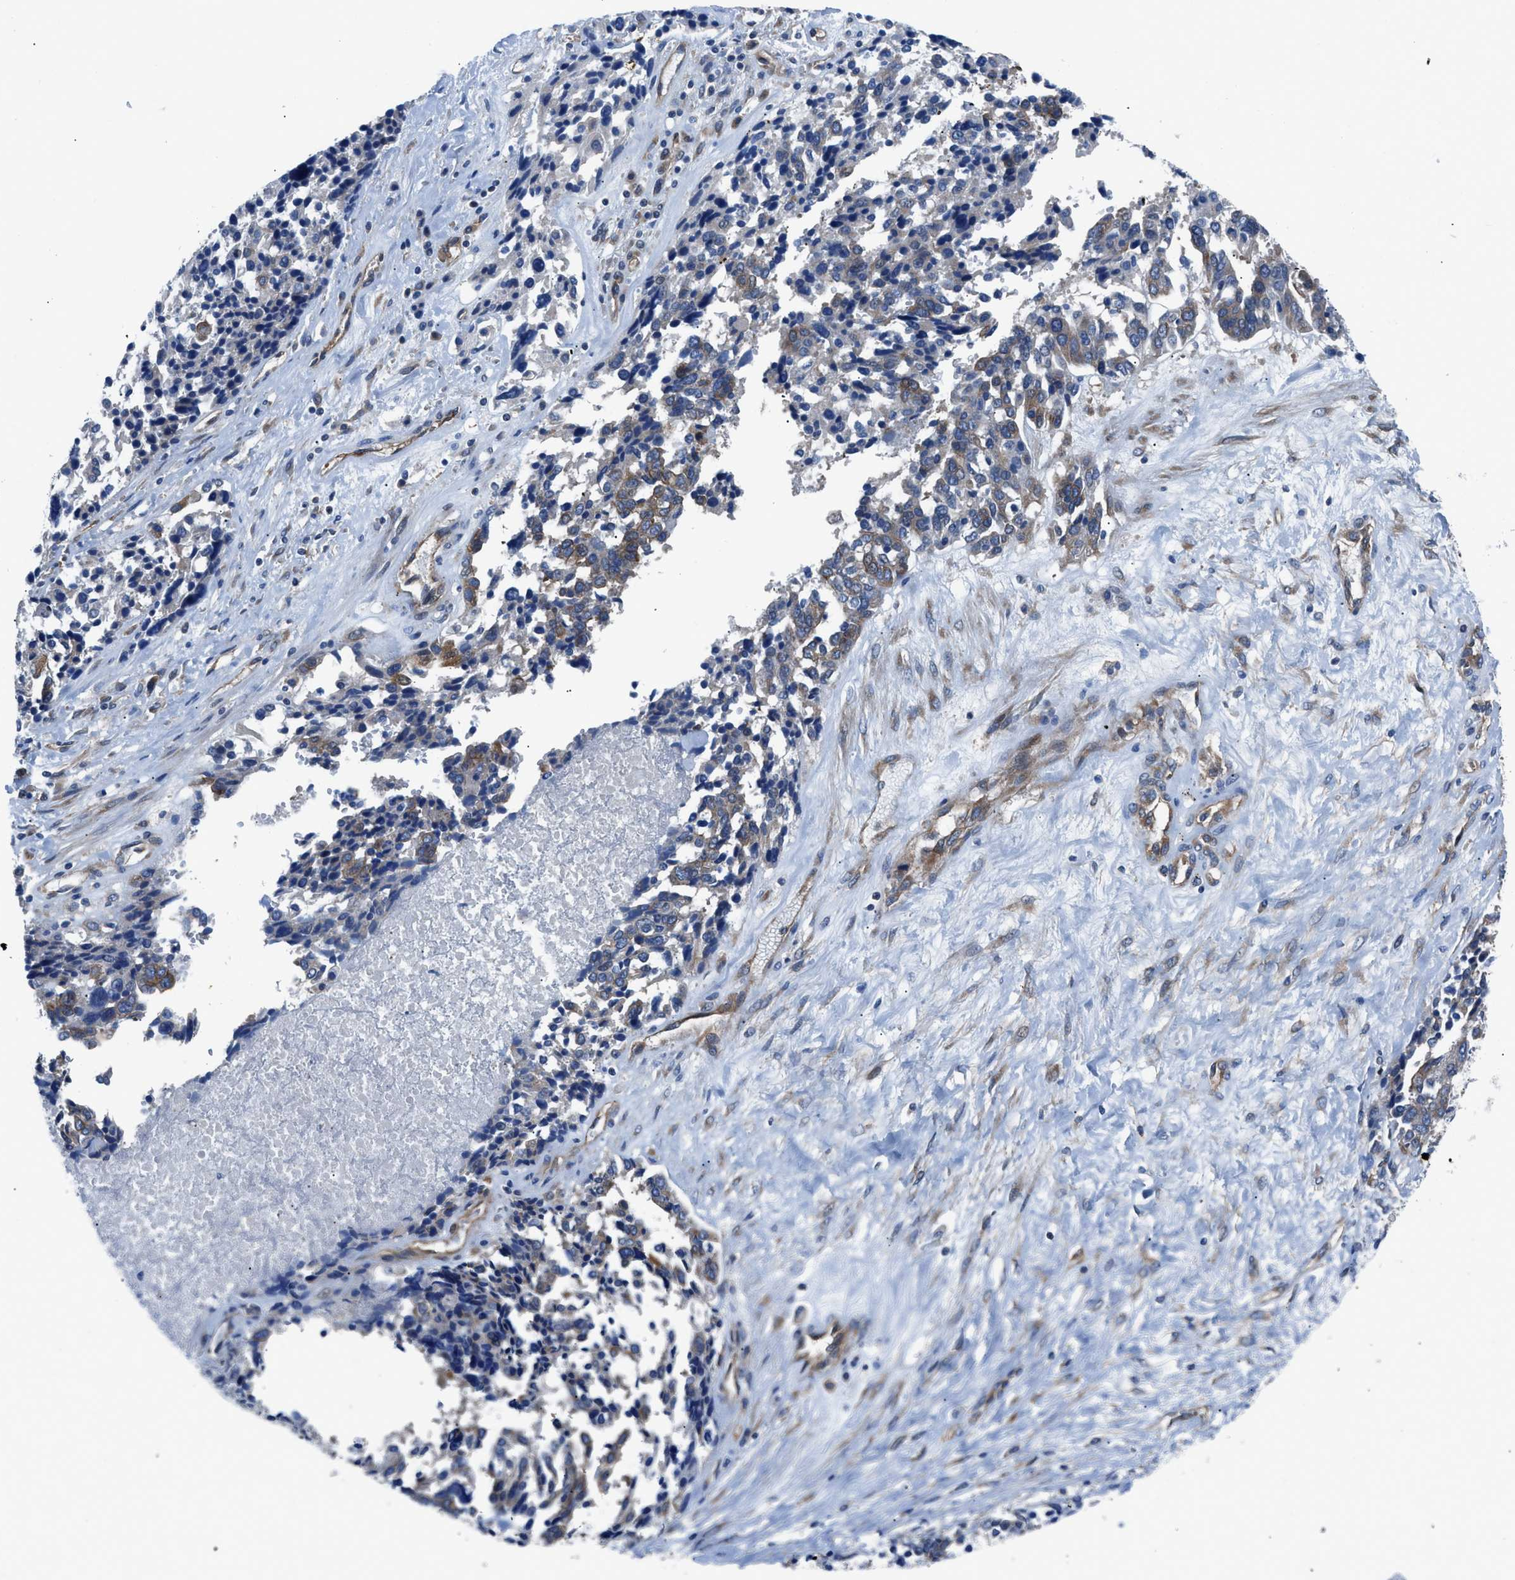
{"staining": {"intensity": "moderate", "quantity": ">75%", "location": "cytoplasmic/membranous"}, "tissue": "ovarian cancer", "cell_type": "Tumor cells", "image_type": "cancer", "snomed": [{"axis": "morphology", "description": "Cystadenocarcinoma, serous, NOS"}, {"axis": "topography", "description": "Ovary"}], "caption": "Immunohistochemical staining of ovarian cancer demonstrates moderate cytoplasmic/membranous protein staining in approximately >75% of tumor cells.", "gene": "TRIP4", "patient": {"sex": "female", "age": 44}}